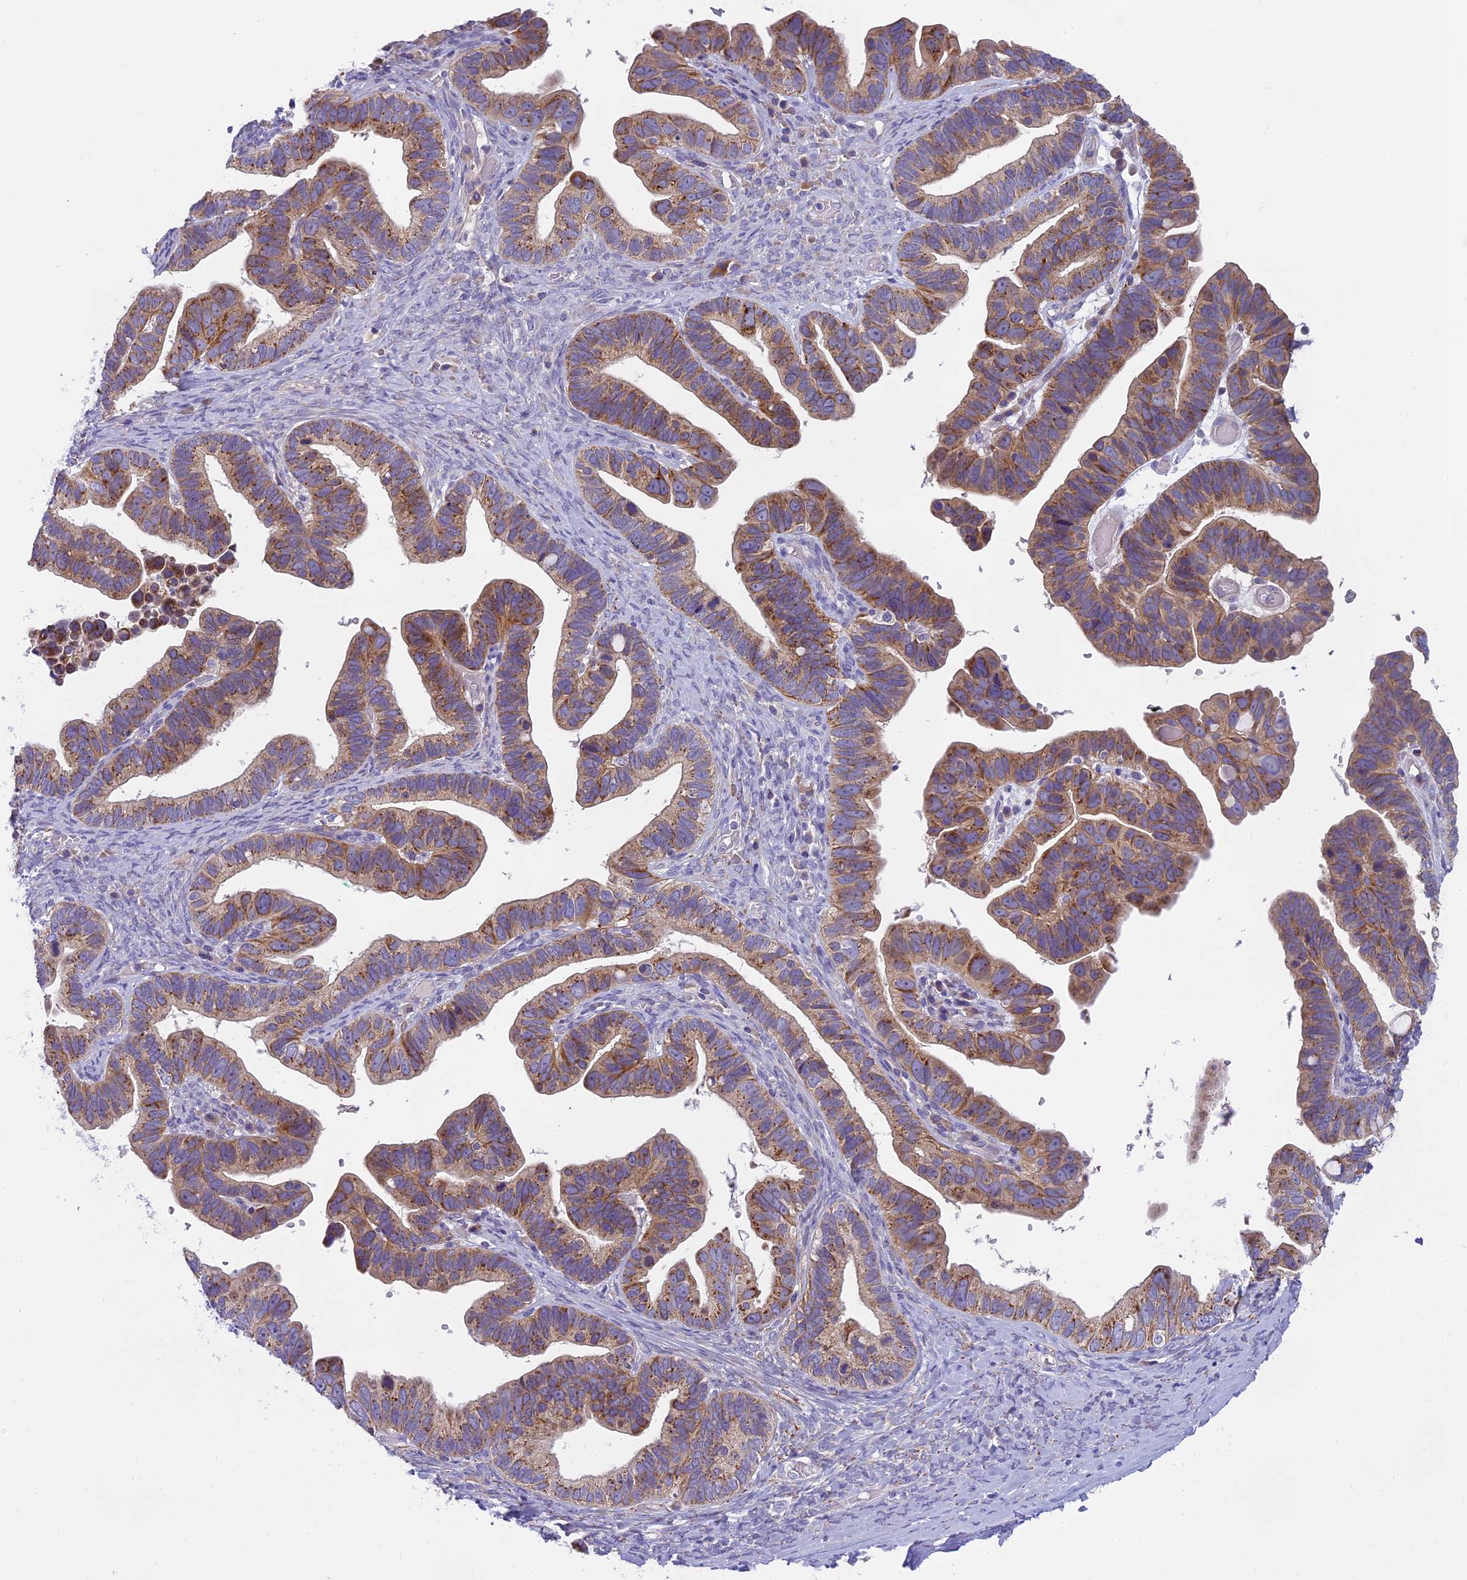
{"staining": {"intensity": "moderate", "quantity": ">75%", "location": "cytoplasmic/membranous"}, "tissue": "ovarian cancer", "cell_type": "Tumor cells", "image_type": "cancer", "snomed": [{"axis": "morphology", "description": "Cystadenocarcinoma, serous, NOS"}, {"axis": "topography", "description": "Ovary"}], "caption": "Protein positivity by IHC demonstrates moderate cytoplasmic/membranous expression in about >75% of tumor cells in ovarian cancer.", "gene": "ARHGEF37", "patient": {"sex": "female", "age": 56}}